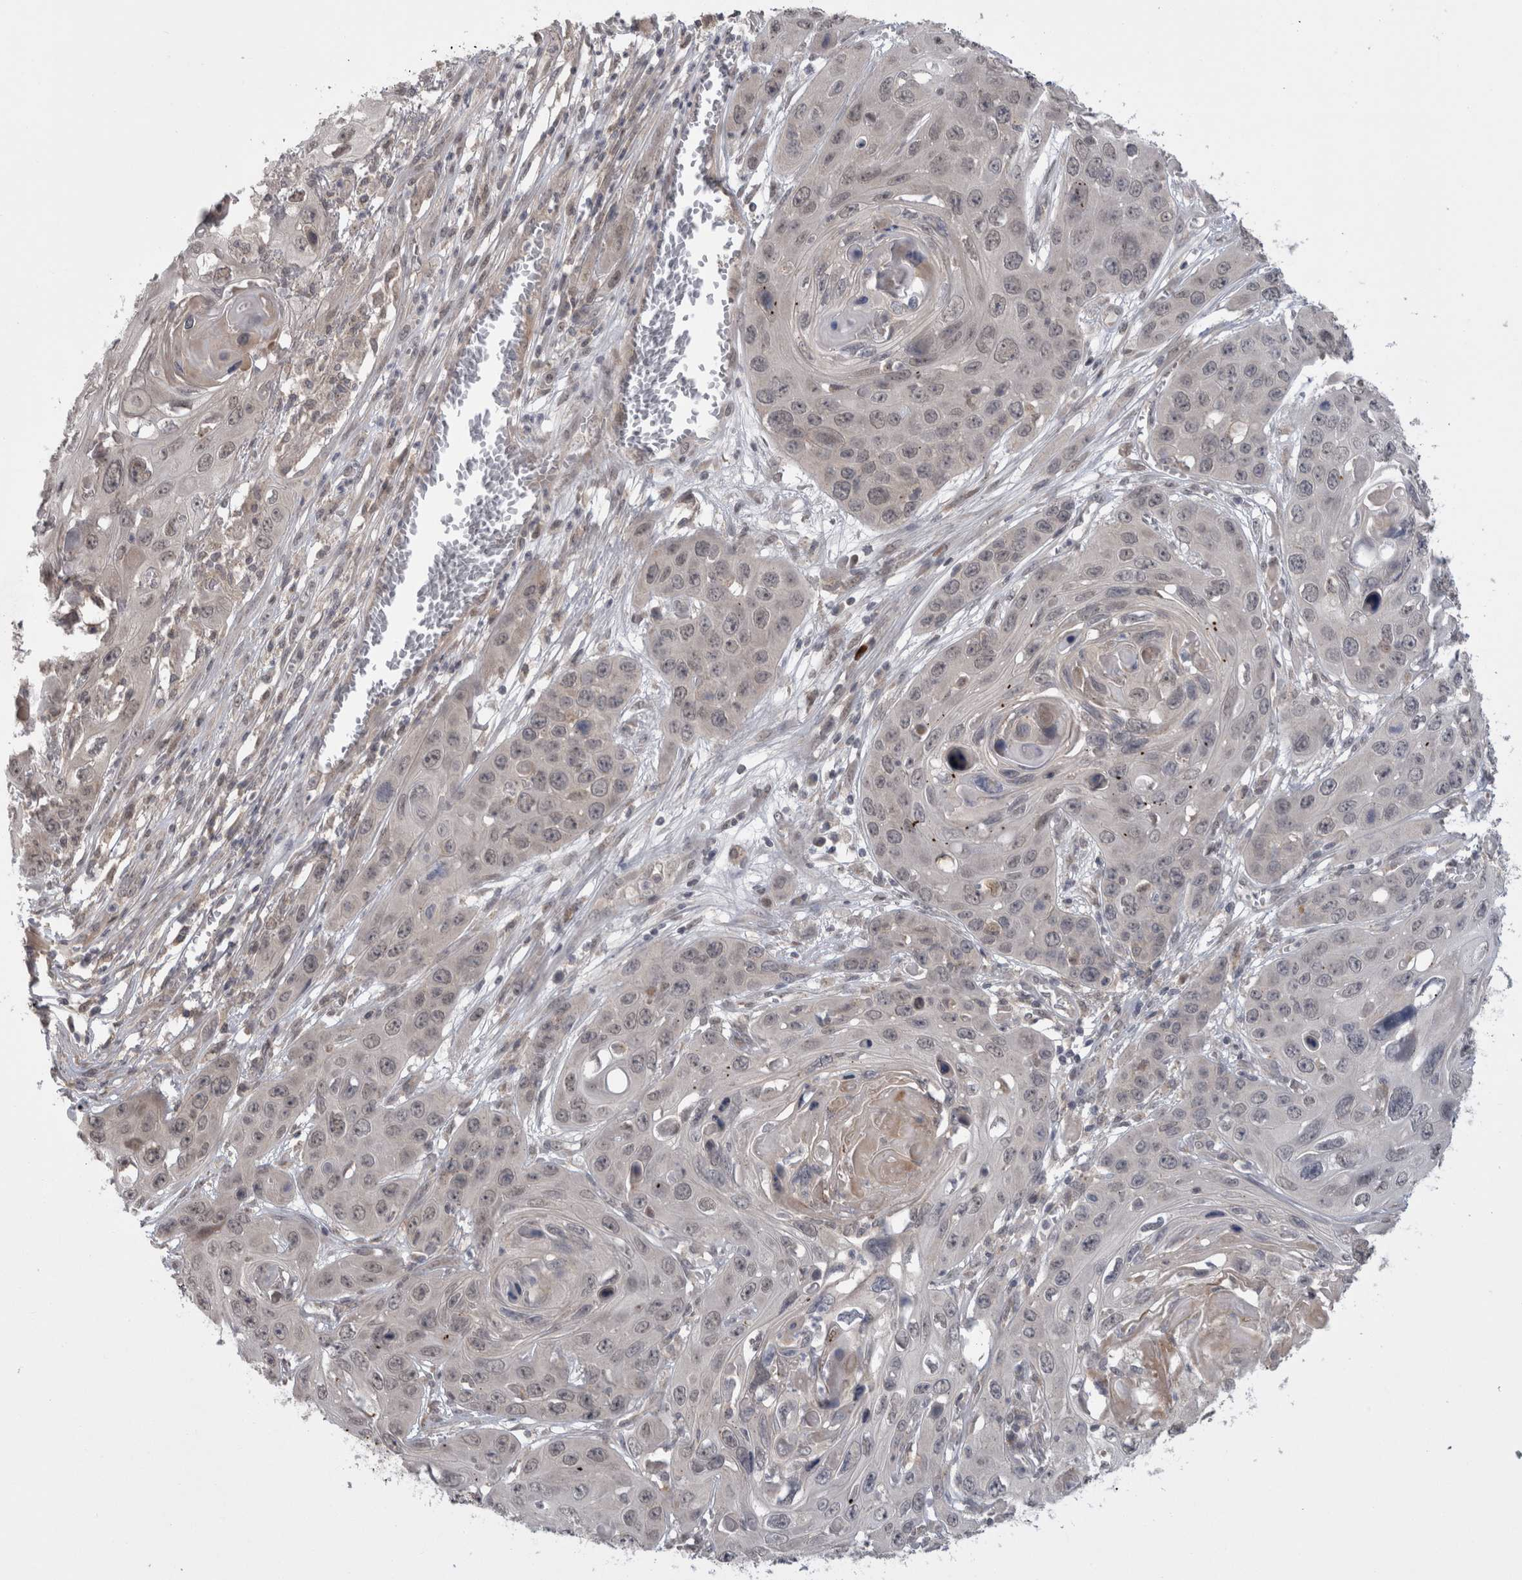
{"staining": {"intensity": "weak", "quantity": "<25%", "location": "nuclear"}, "tissue": "skin cancer", "cell_type": "Tumor cells", "image_type": "cancer", "snomed": [{"axis": "morphology", "description": "Squamous cell carcinoma, NOS"}, {"axis": "topography", "description": "Skin"}], "caption": "Tumor cells are negative for protein expression in human skin squamous cell carcinoma.", "gene": "MTBP", "patient": {"sex": "male", "age": 55}}